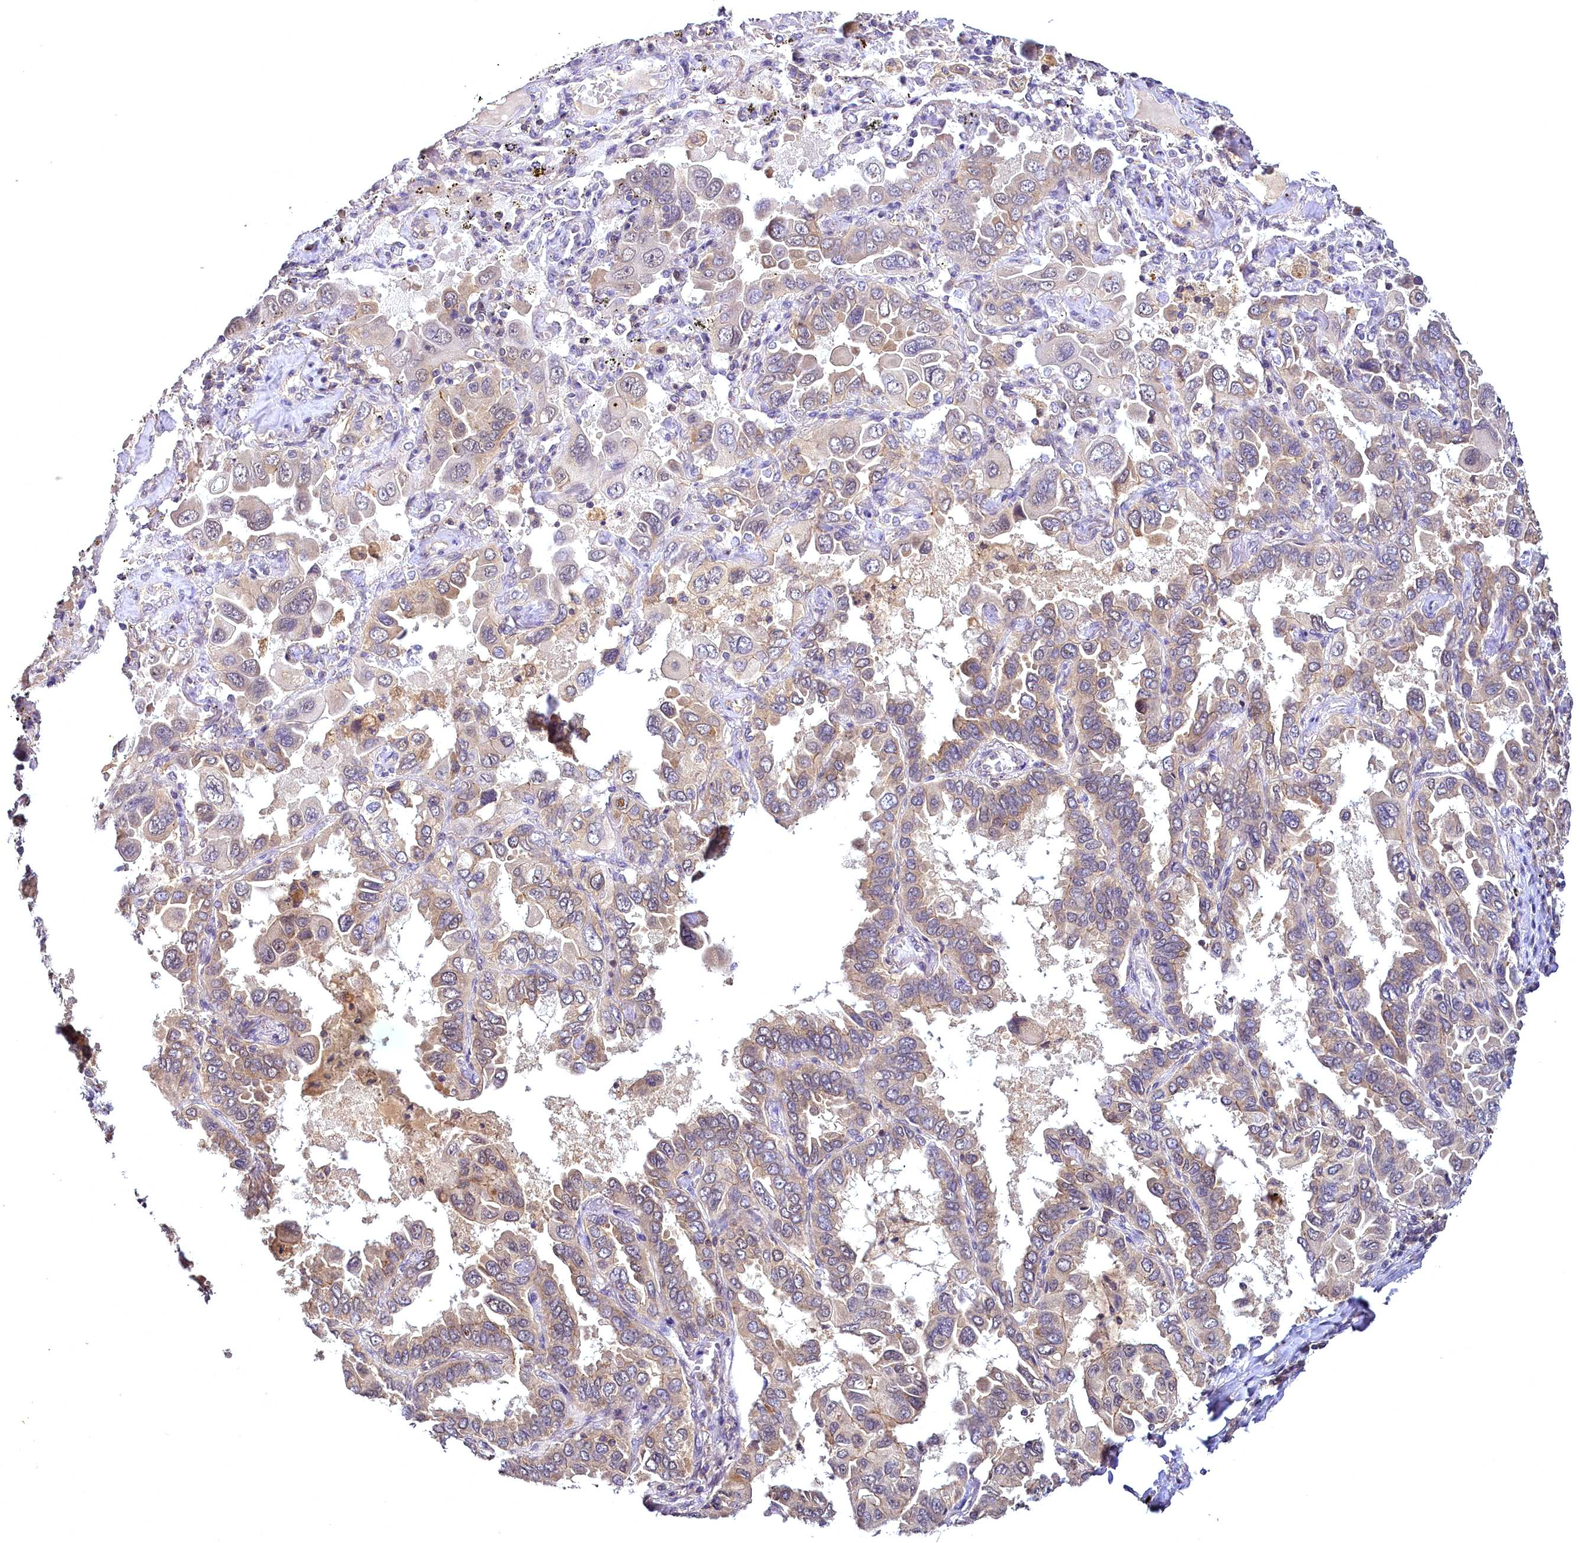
{"staining": {"intensity": "weak", "quantity": "25%-75%", "location": "cytoplasmic/membranous"}, "tissue": "lung cancer", "cell_type": "Tumor cells", "image_type": "cancer", "snomed": [{"axis": "morphology", "description": "Adenocarcinoma, NOS"}, {"axis": "topography", "description": "Lung"}], "caption": "DAB immunohistochemical staining of human lung cancer reveals weak cytoplasmic/membranous protein expression in about 25%-75% of tumor cells. The staining was performed using DAB, with brown indicating positive protein expression. Nuclei are stained blue with hematoxylin.", "gene": "TMEM39A", "patient": {"sex": "male", "age": 64}}